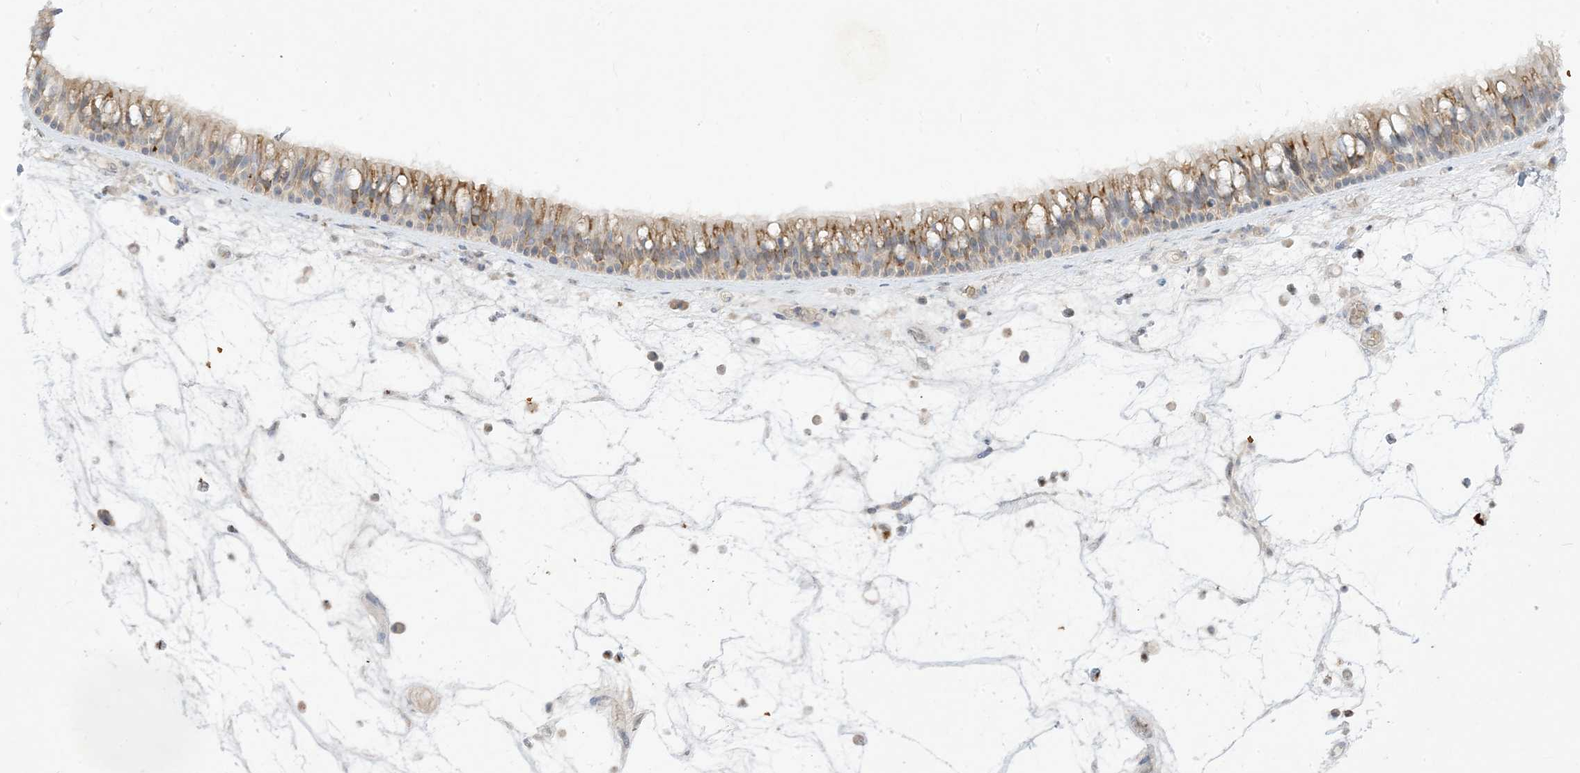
{"staining": {"intensity": "moderate", "quantity": "<25%", "location": "cytoplasmic/membranous"}, "tissue": "nasopharynx", "cell_type": "Respiratory epithelial cells", "image_type": "normal", "snomed": [{"axis": "morphology", "description": "Normal tissue, NOS"}, {"axis": "morphology", "description": "Inflammation, NOS"}, {"axis": "morphology", "description": "Malignant melanoma, Metastatic site"}, {"axis": "topography", "description": "Nasopharynx"}], "caption": "Approximately <25% of respiratory epithelial cells in unremarkable human nasopharynx reveal moderate cytoplasmic/membranous protein staining as visualized by brown immunohistochemical staining.", "gene": "LOXL3", "patient": {"sex": "male", "age": 70}}